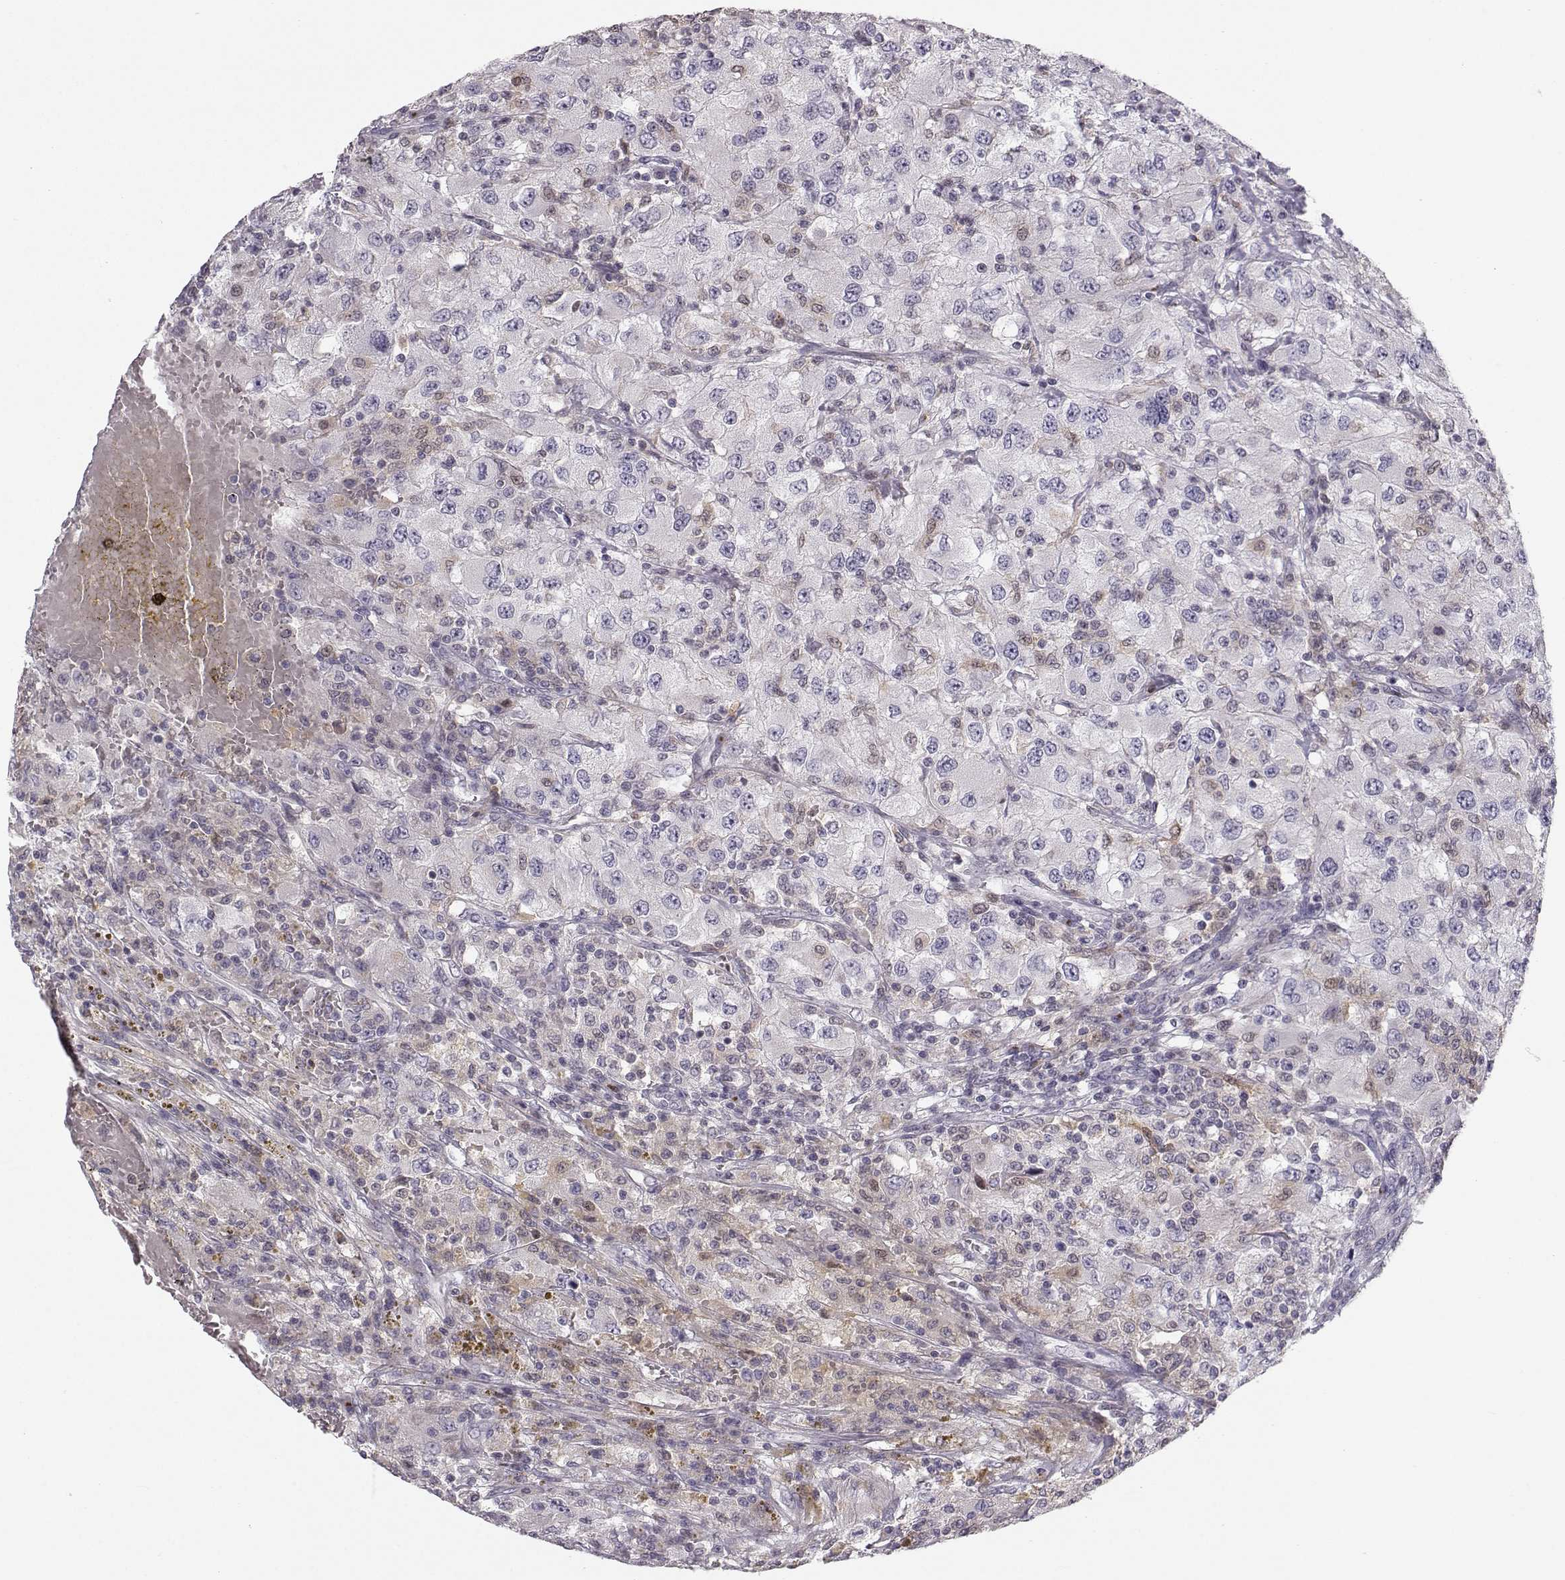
{"staining": {"intensity": "weak", "quantity": "<25%", "location": "cytoplasmic/membranous"}, "tissue": "renal cancer", "cell_type": "Tumor cells", "image_type": "cancer", "snomed": [{"axis": "morphology", "description": "Adenocarcinoma, NOS"}, {"axis": "topography", "description": "Kidney"}], "caption": "Micrograph shows no significant protein expression in tumor cells of renal adenocarcinoma. The staining was performed using DAB to visualize the protein expression in brown, while the nuclei were stained in blue with hematoxylin (Magnification: 20x).", "gene": "HTR7", "patient": {"sex": "female", "age": 67}}